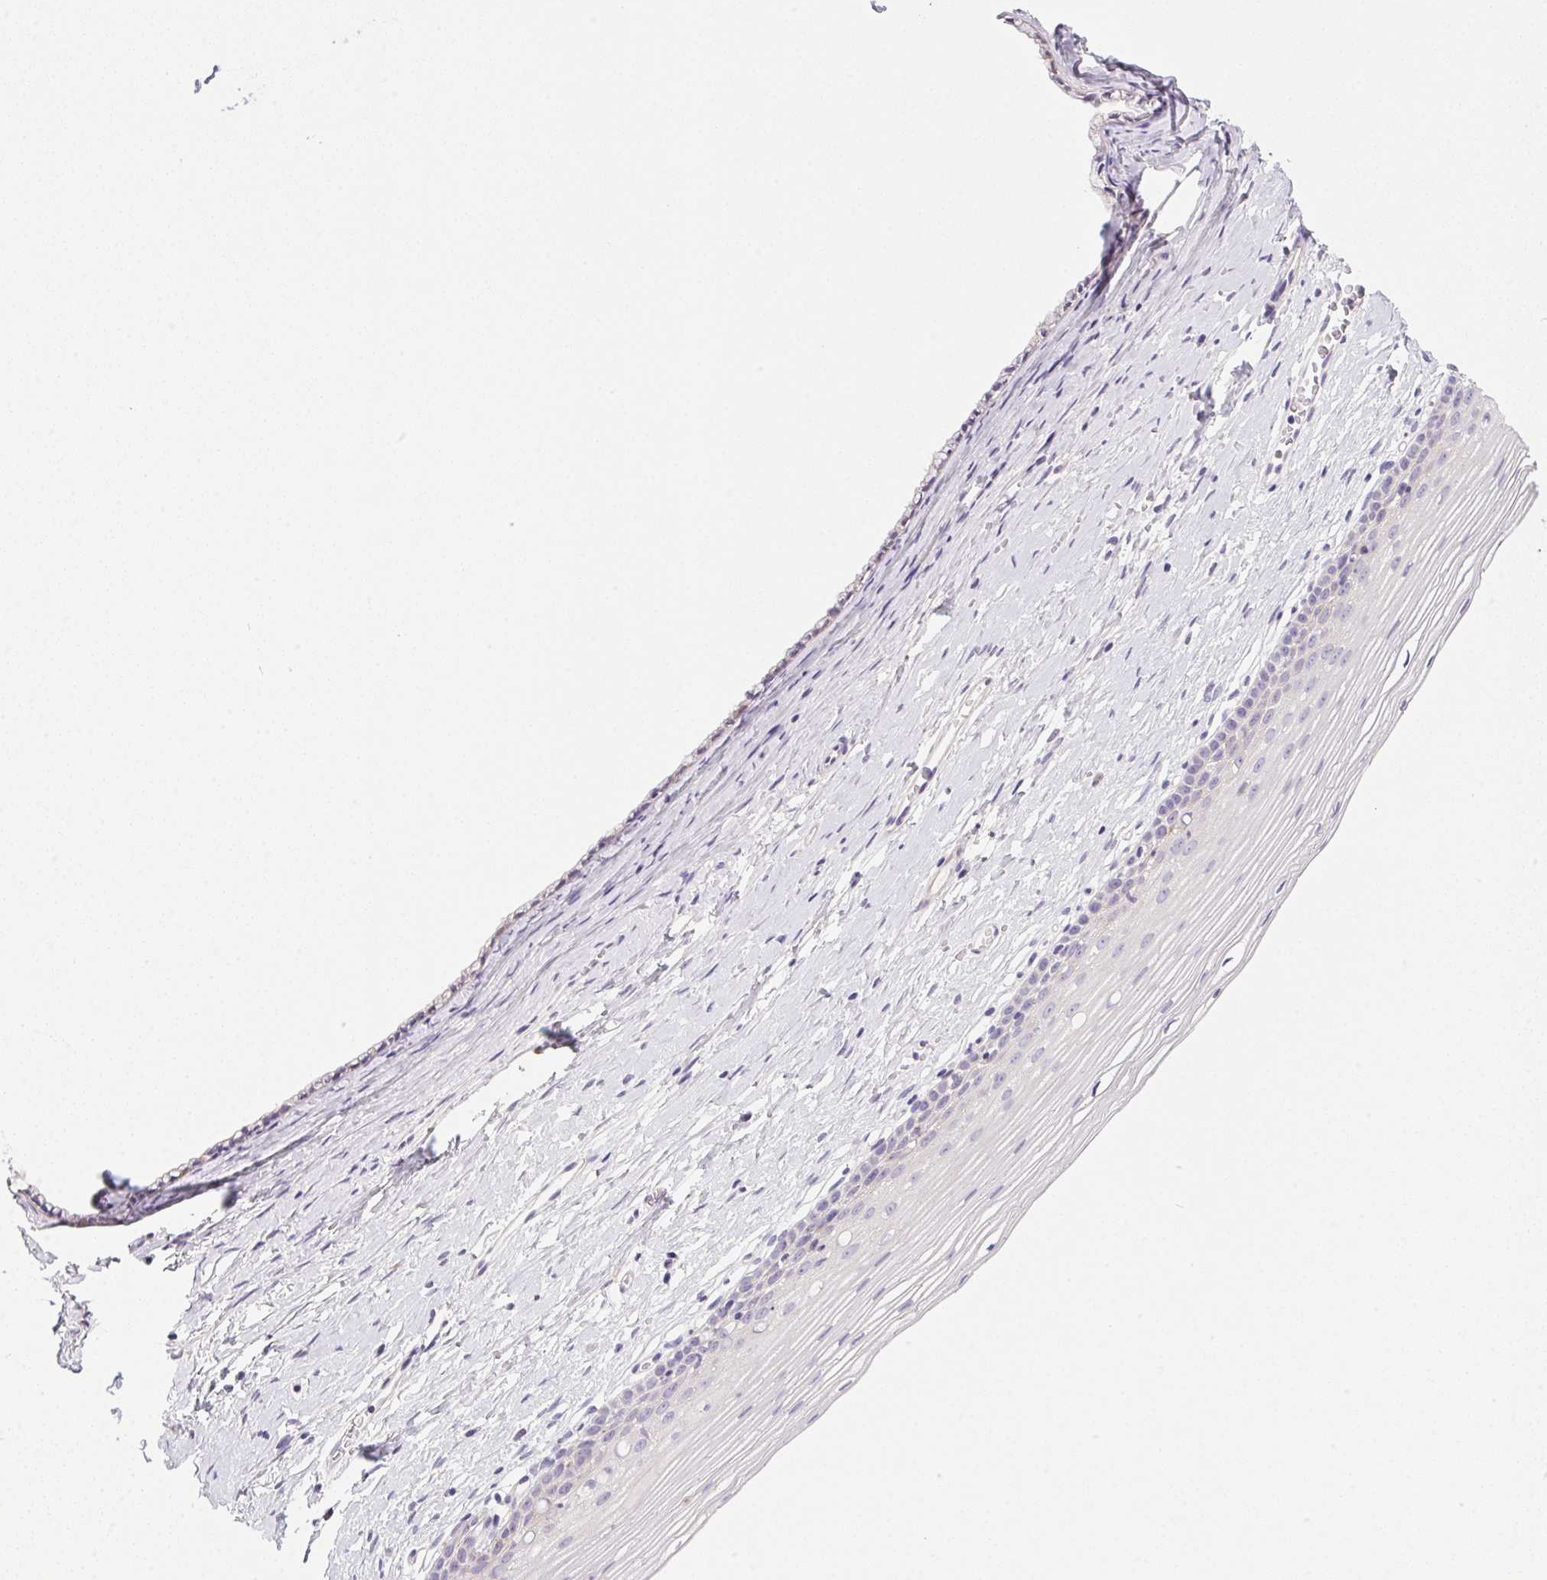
{"staining": {"intensity": "negative", "quantity": "none", "location": "none"}, "tissue": "cervix", "cell_type": "Glandular cells", "image_type": "normal", "snomed": [{"axis": "morphology", "description": "Normal tissue, NOS"}, {"axis": "topography", "description": "Cervix"}], "caption": "This is a histopathology image of IHC staining of normal cervix, which shows no positivity in glandular cells.", "gene": "SLC17A7", "patient": {"sex": "female", "age": 40}}